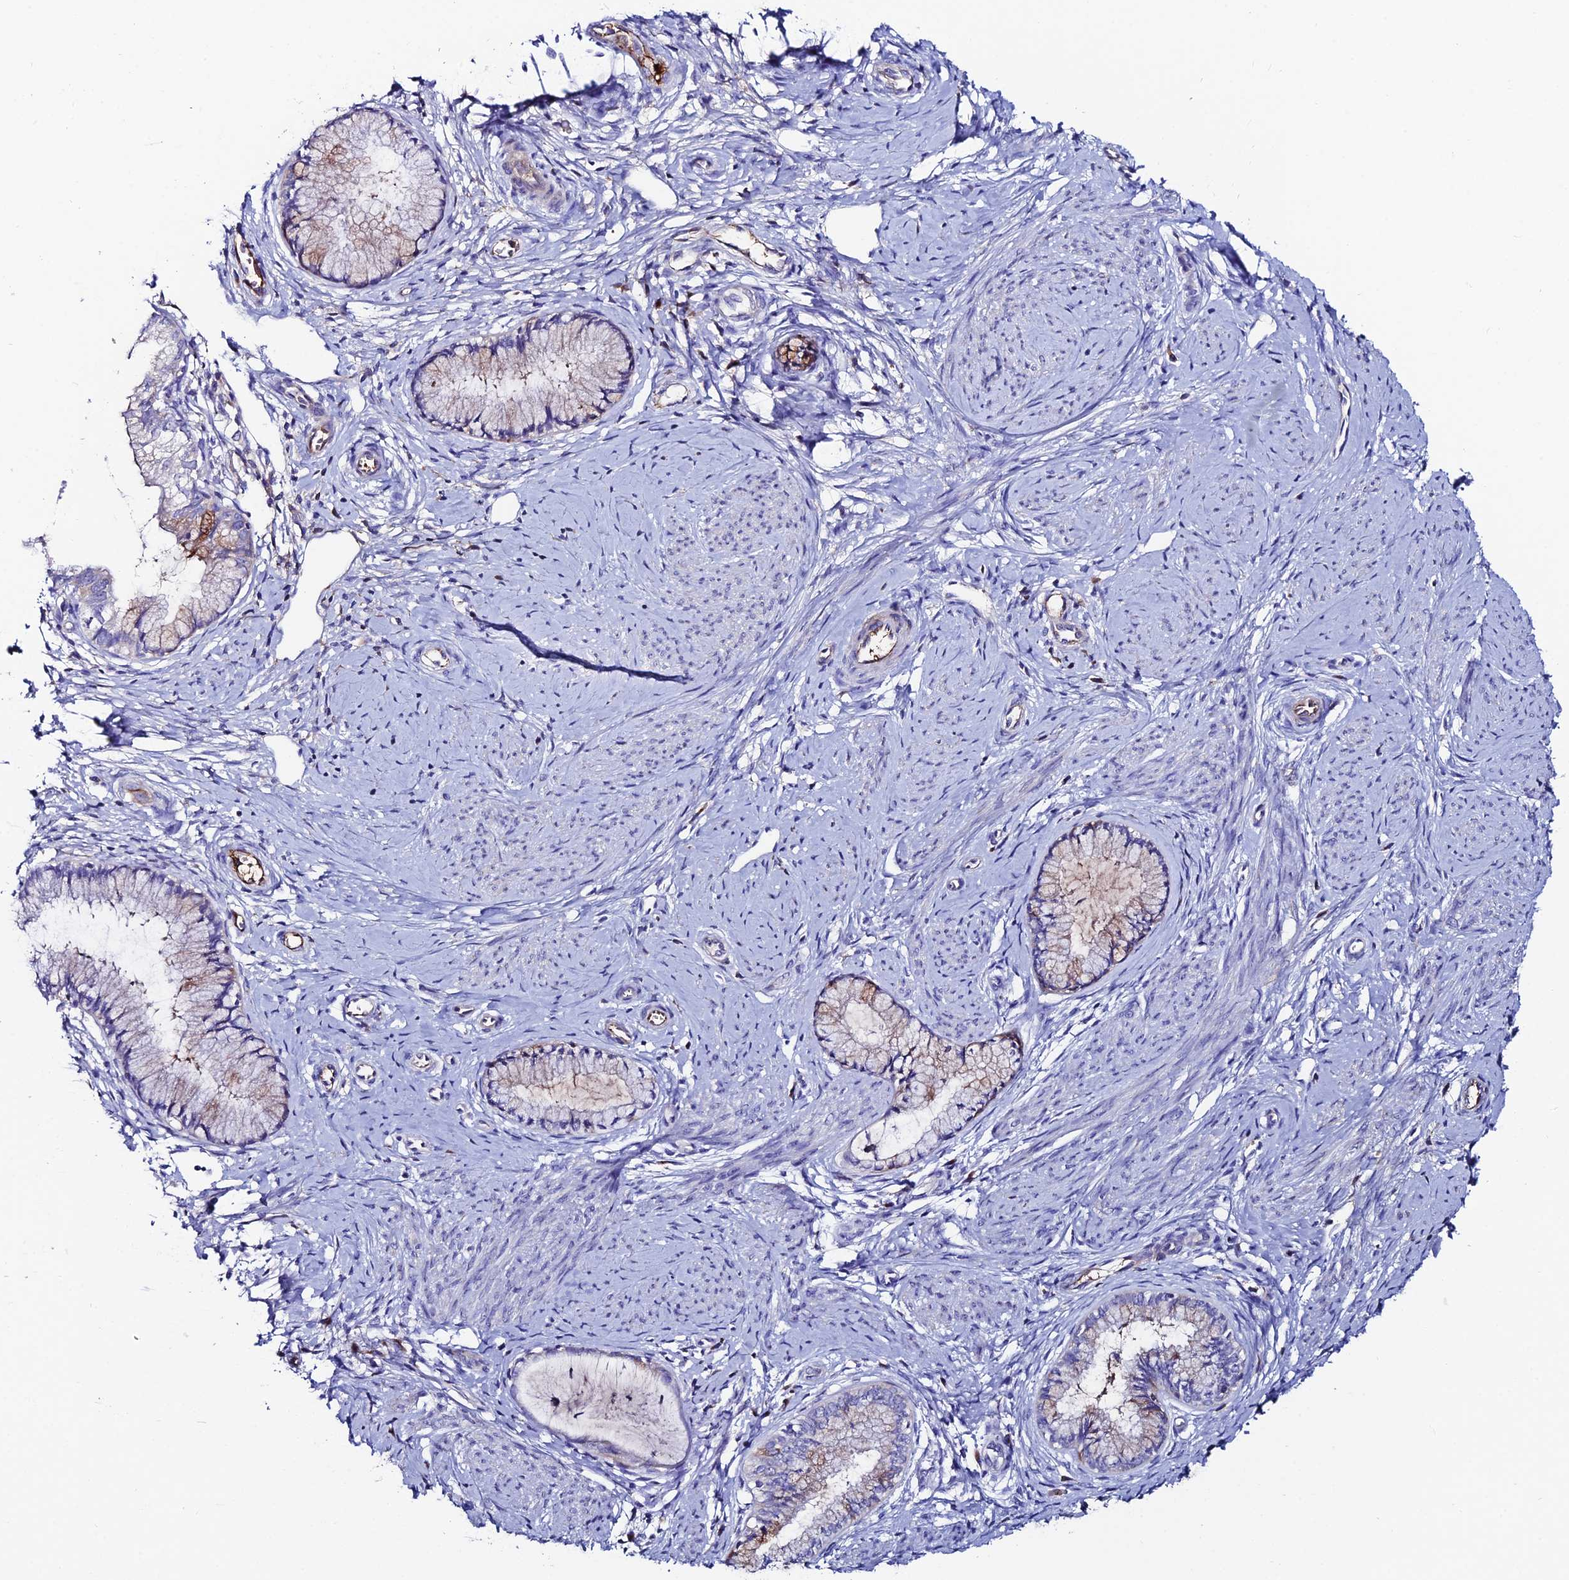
{"staining": {"intensity": "weak", "quantity": "<25%", "location": "cytoplasmic/membranous"}, "tissue": "cervical cancer", "cell_type": "Tumor cells", "image_type": "cancer", "snomed": [{"axis": "morphology", "description": "Adenocarcinoma, NOS"}, {"axis": "topography", "description": "Cervix"}], "caption": "An immunohistochemistry (IHC) image of cervical cancer (adenocarcinoma) is shown. There is no staining in tumor cells of cervical cancer (adenocarcinoma).", "gene": "SLC25A16", "patient": {"sex": "female", "age": 36}}